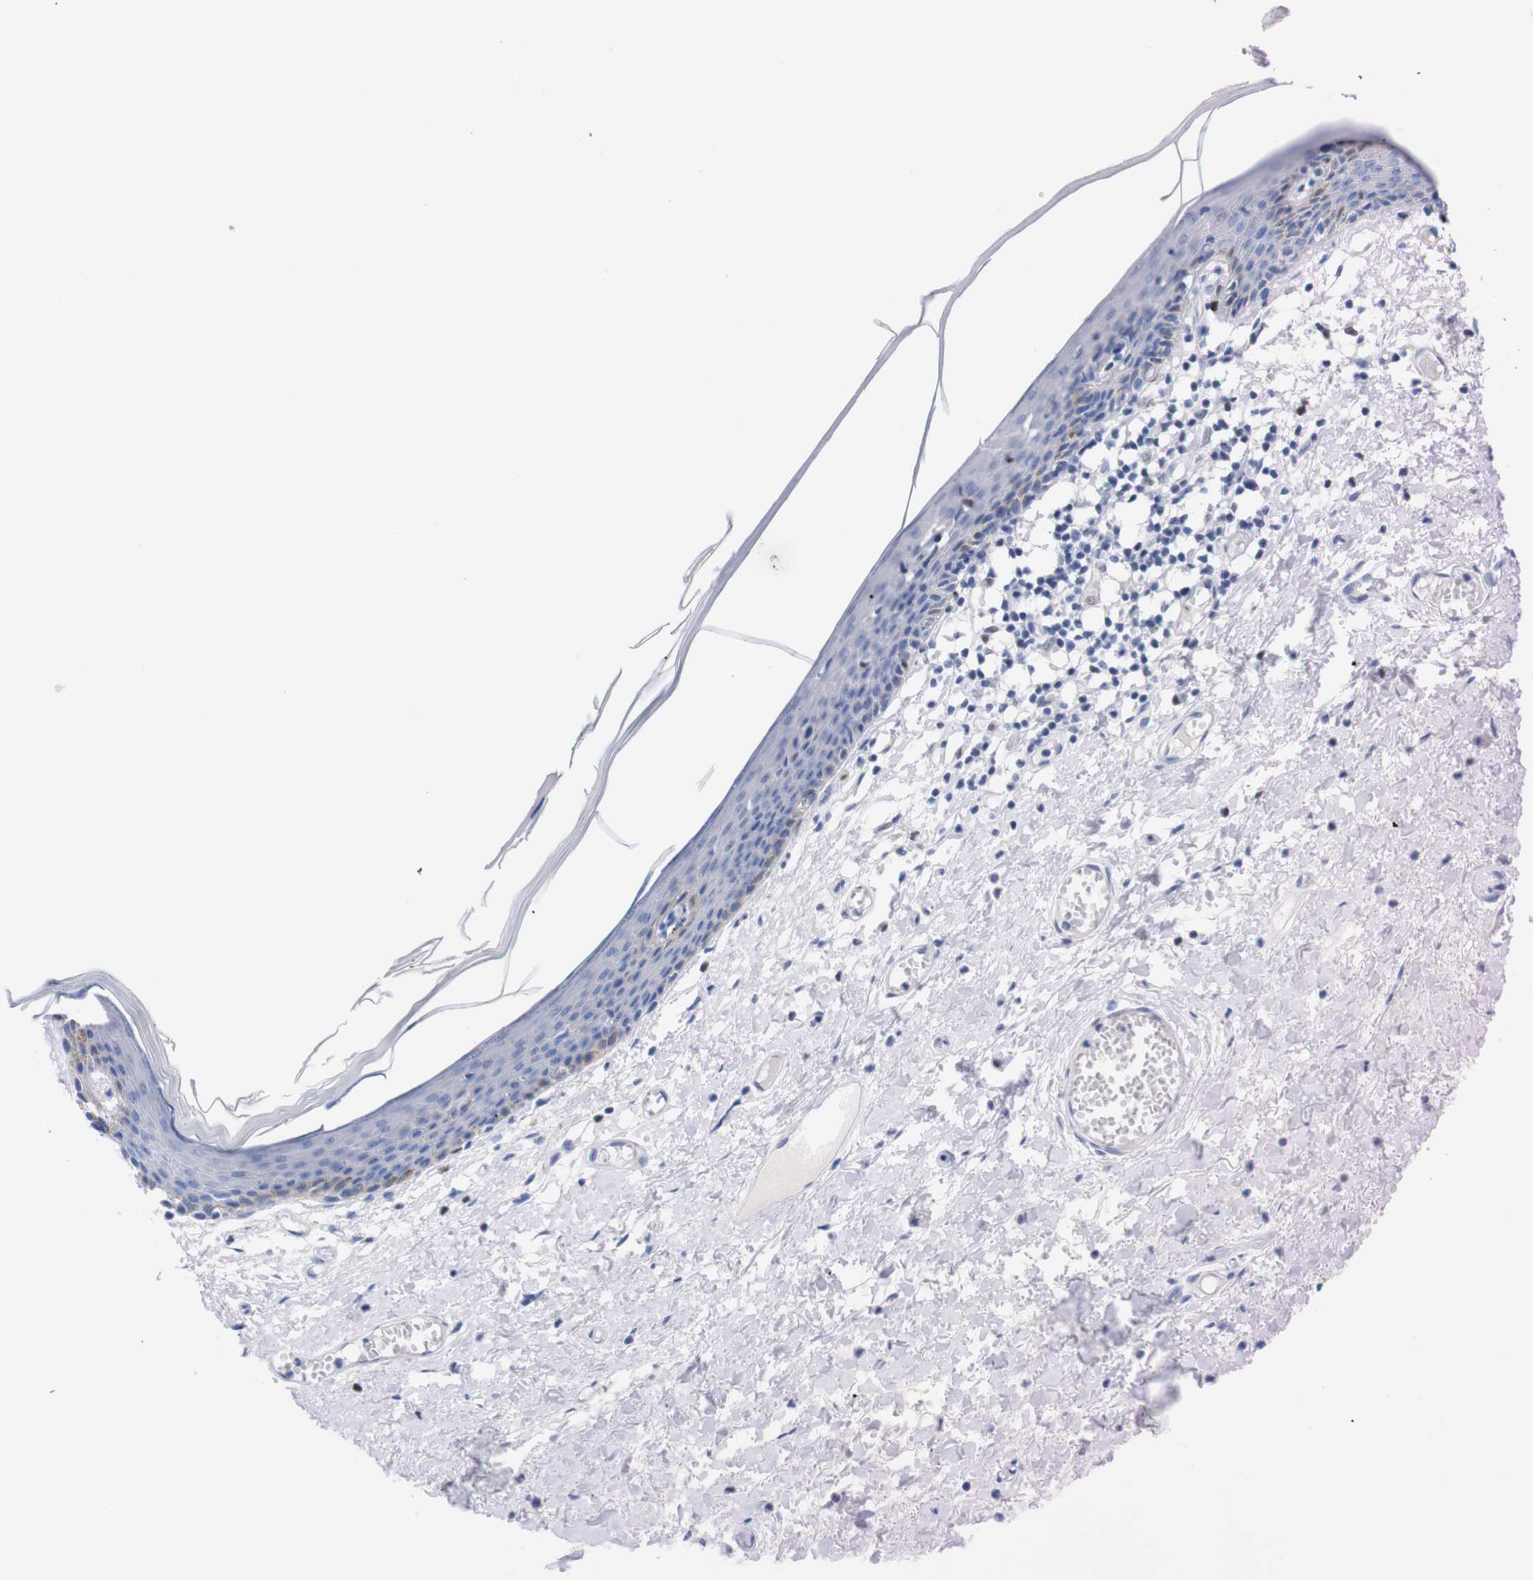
{"staining": {"intensity": "negative", "quantity": "none", "location": "none"}, "tissue": "skin", "cell_type": "Epidermal cells", "image_type": "normal", "snomed": [{"axis": "morphology", "description": "Normal tissue, NOS"}, {"axis": "topography", "description": "Vulva"}], "caption": "A micrograph of skin stained for a protein reveals no brown staining in epidermal cells.", "gene": "P2RY12", "patient": {"sex": "female", "age": 54}}